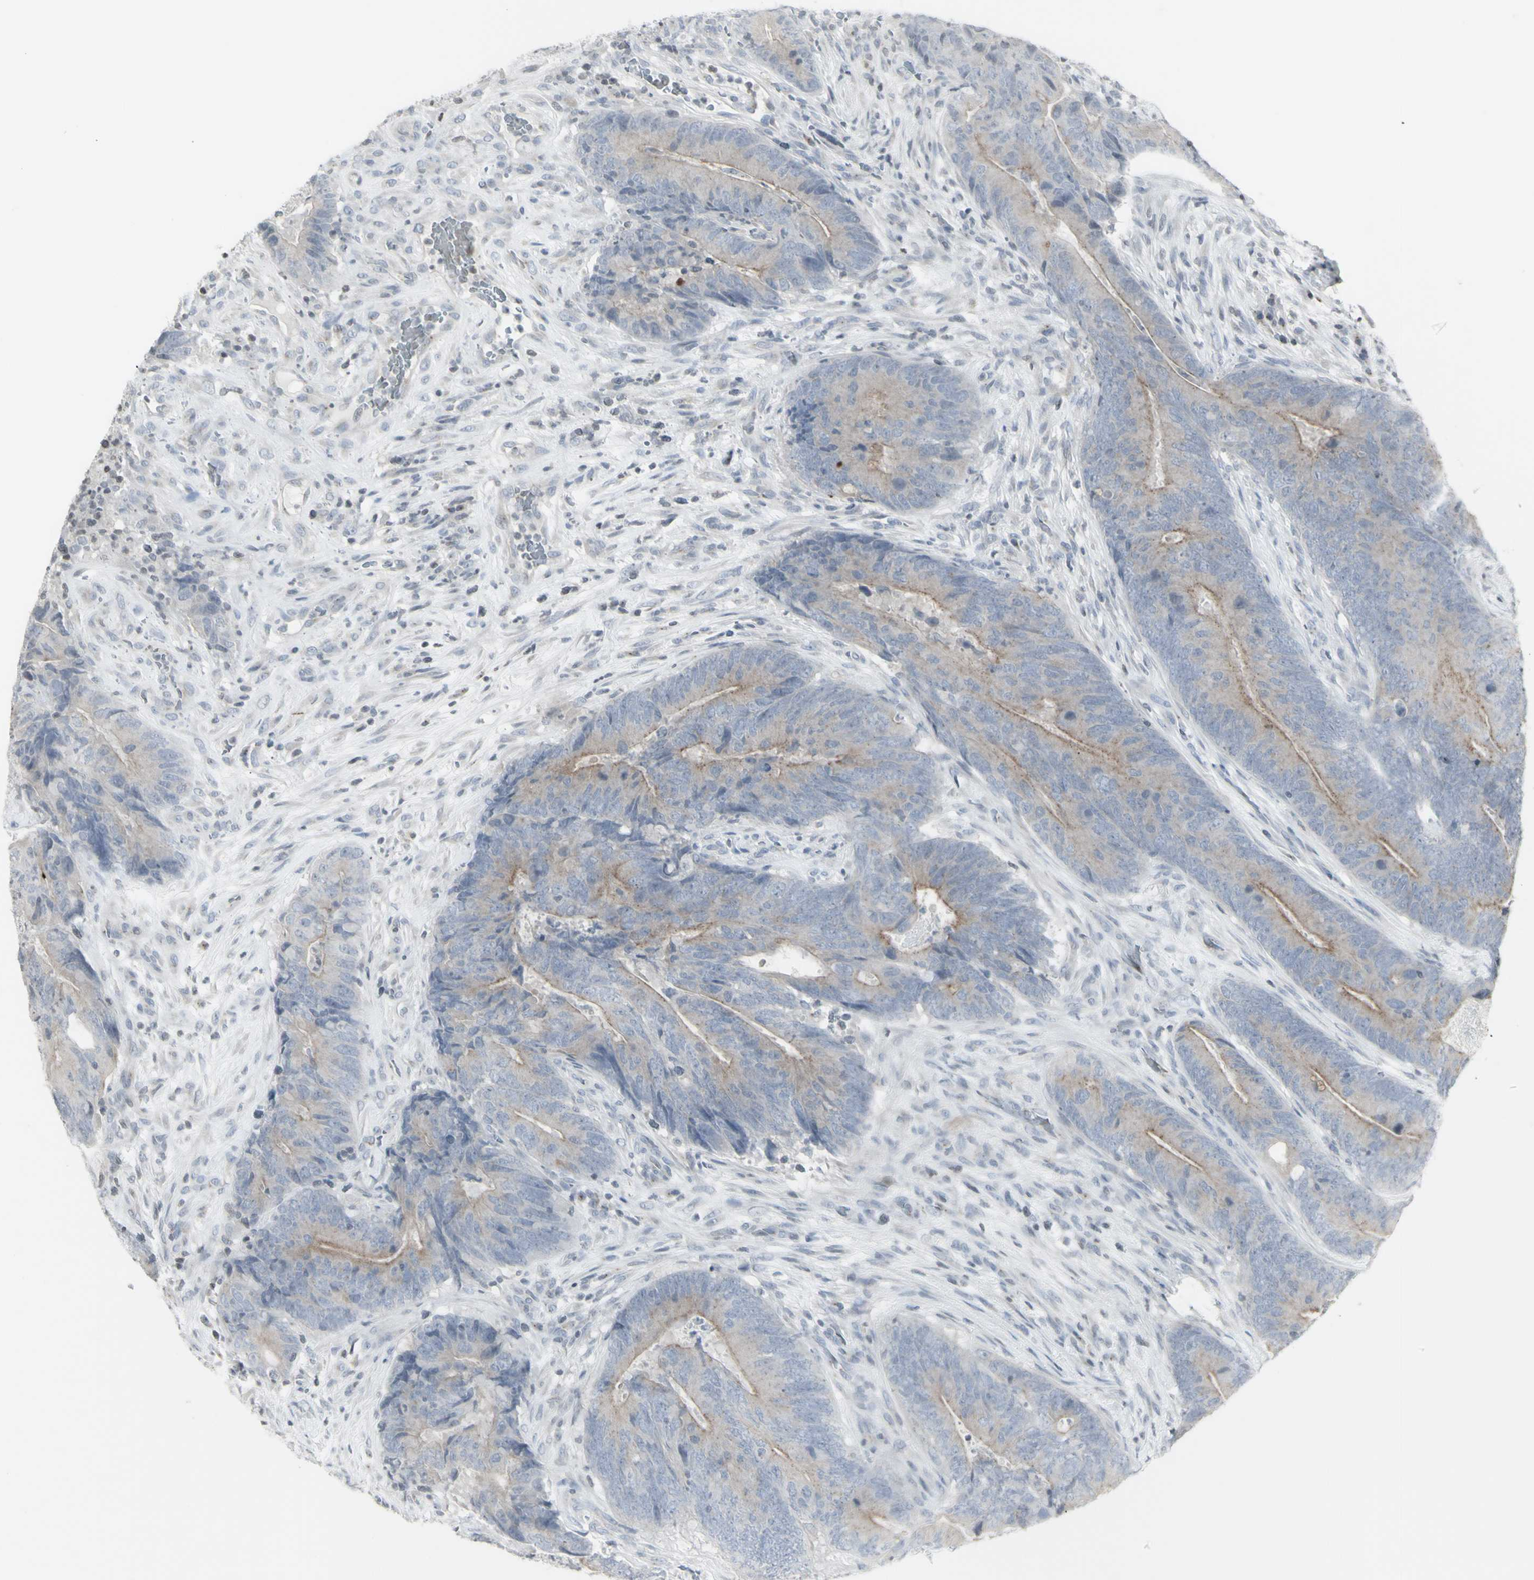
{"staining": {"intensity": "weak", "quantity": "25%-75%", "location": "cytoplasmic/membranous"}, "tissue": "colorectal cancer", "cell_type": "Tumor cells", "image_type": "cancer", "snomed": [{"axis": "morphology", "description": "Normal tissue, NOS"}, {"axis": "morphology", "description": "Adenocarcinoma, NOS"}, {"axis": "topography", "description": "Colon"}], "caption": "Brown immunohistochemical staining in human colorectal adenocarcinoma reveals weak cytoplasmic/membranous expression in approximately 25%-75% of tumor cells.", "gene": "MUC5AC", "patient": {"sex": "male", "age": 56}}